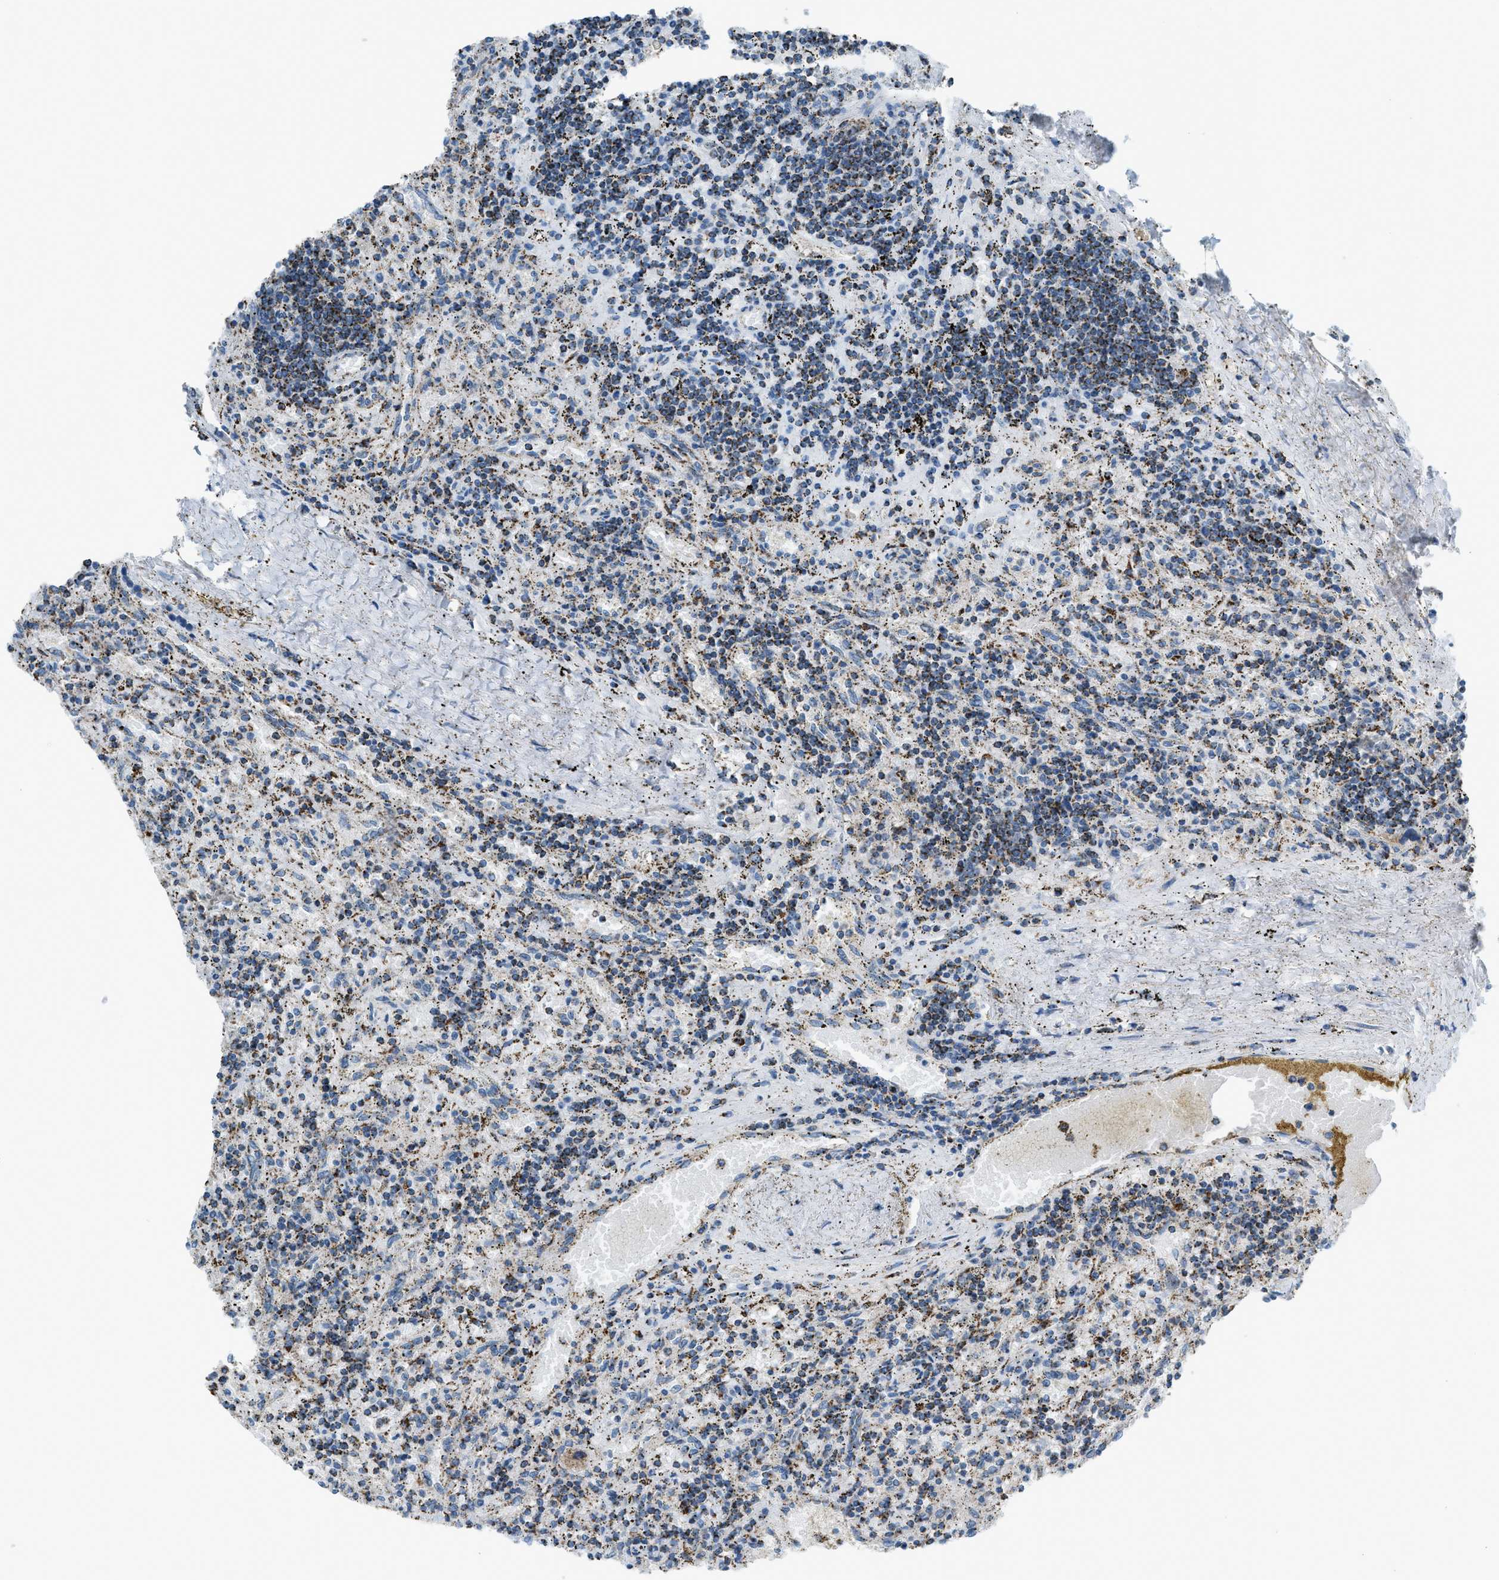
{"staining": {"intensity": "moderate", "quantity": ">75%", "location": "cytoplasmic/membranous"}, "tissue": "lymphoma", "cell_type": "Tumor cells", "image_type": "cancer", "snomed": [{"axis": "morphology", "description": "Malignant lymphoma, non-Hodgkin's type, Low grade"}, {"axis": "topography", "description": "Spleen"}], "caption": "Immunohistochemical staining of low-grade malignant lymphoma, non-Hodgkin's type demonstrates moderate cytoplasmic/membranous protein positivity in about >75% of tumor cells.", "gene": "MDH2", "patient": {"sex": "male", "age": 76}}